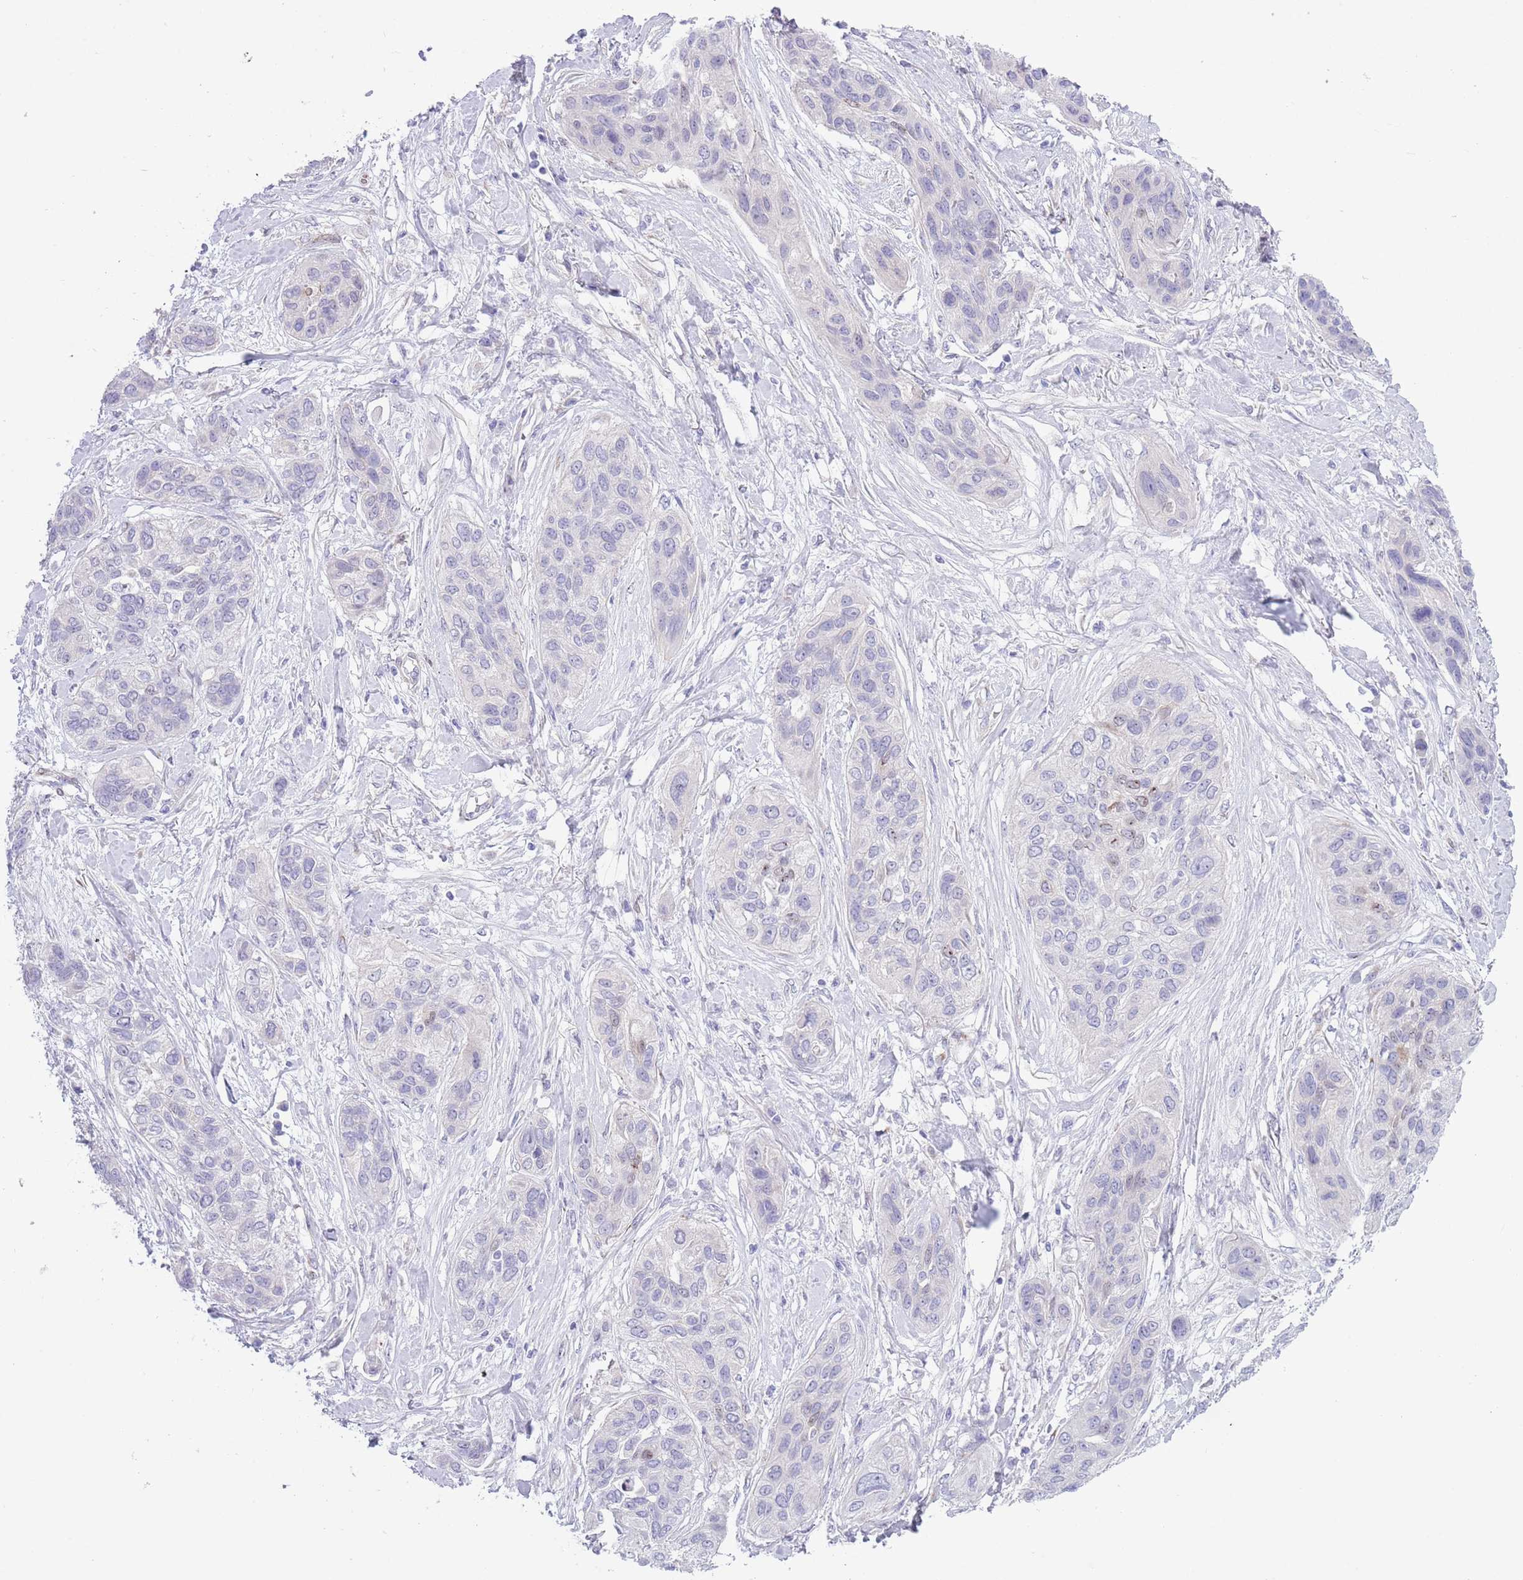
{"staining": {"intensity": "negative", "quantity": "none", "location": "none"}, "tissue": "lung cancer", "cell_type": "Tumor cells", "image_type": "cancer", "snomed": [{"axis": "morphology", "description": "Squamous cell carcinoma, NOS"}, {"axis": "topography", "description": "Lung"}], "caption": "A micrograph of lung cancer stained for a protein exhibits no brown staining in tumor cells.", "gene": "ZFP2", "patient": {"sex": "female", "age": 70}}